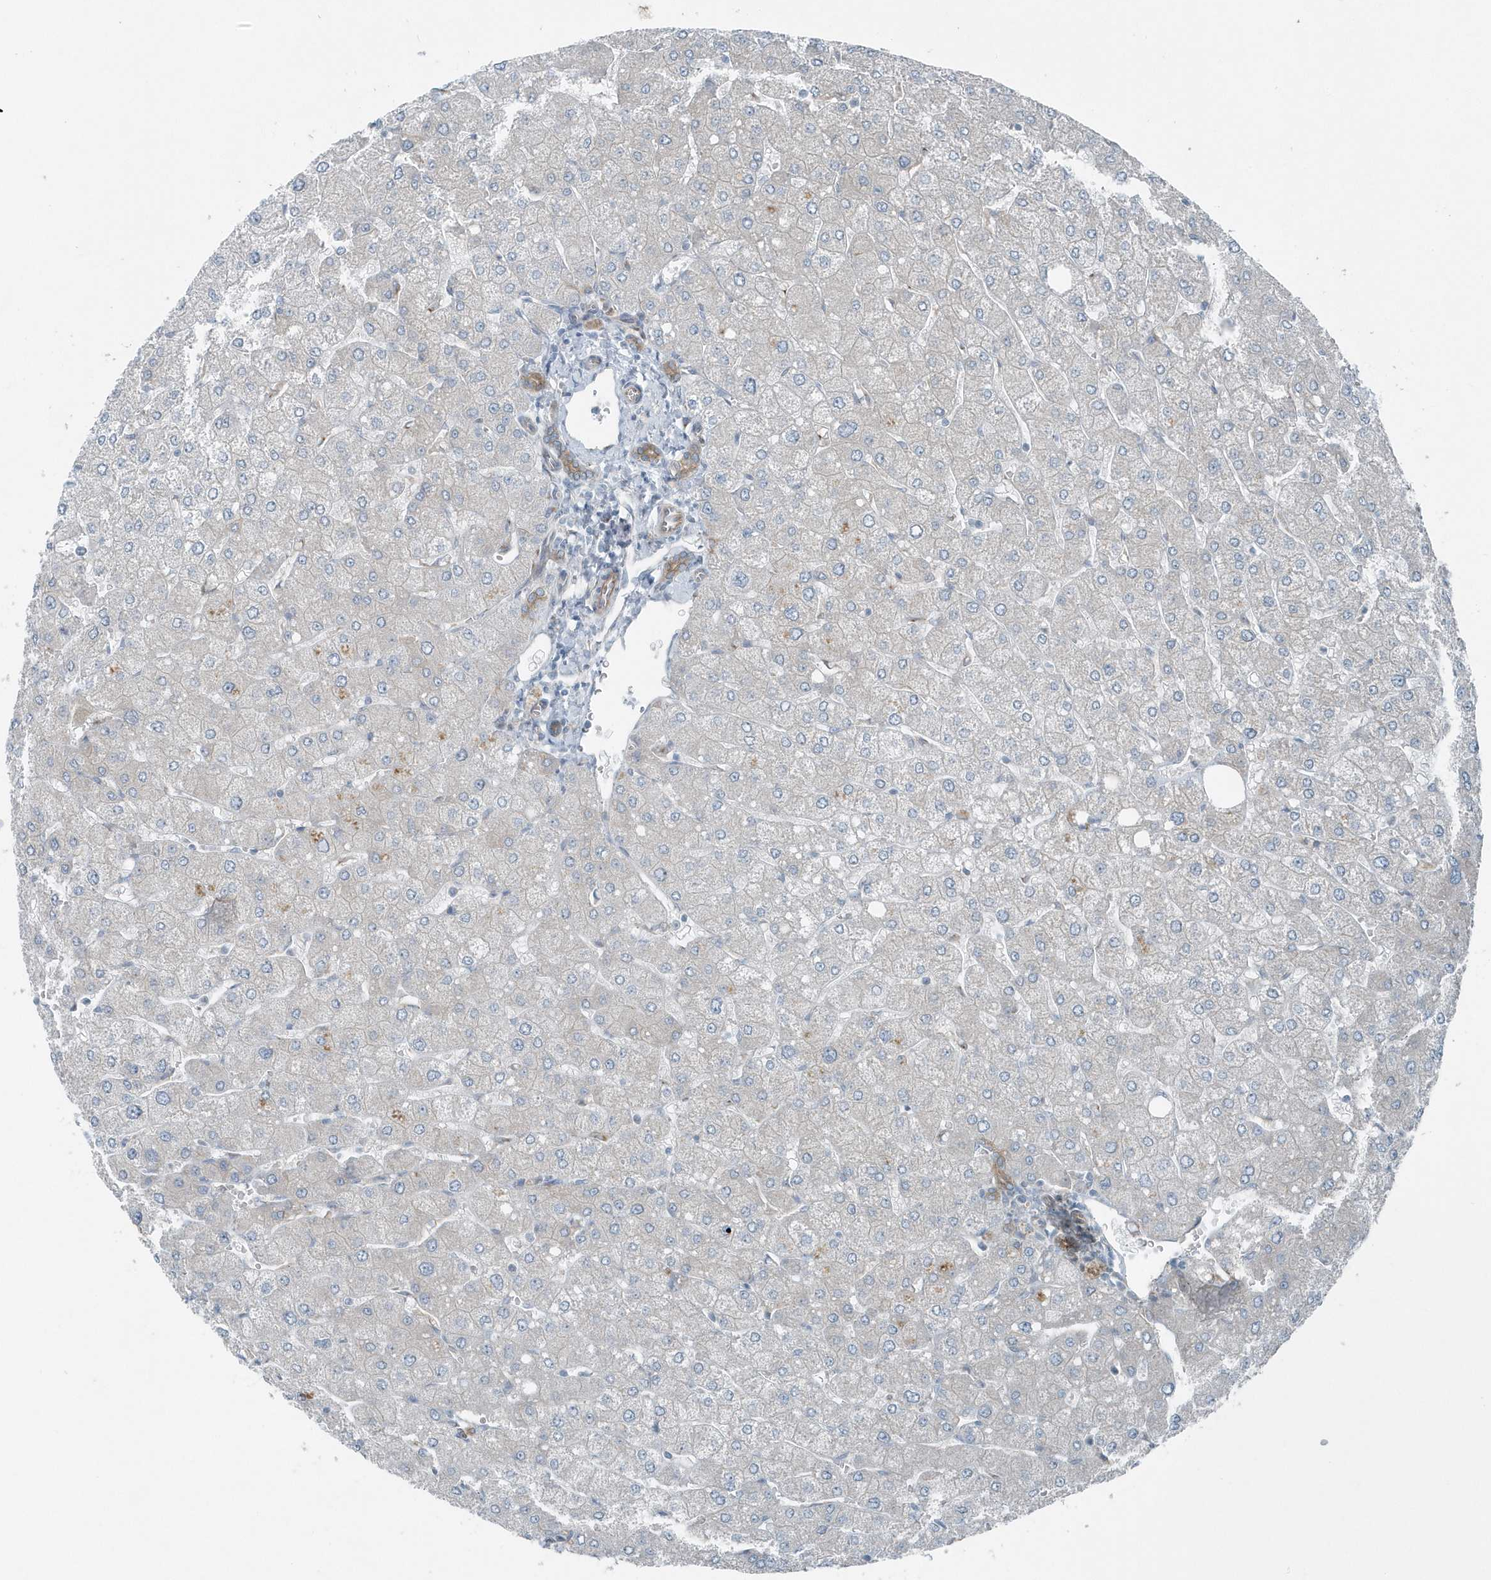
{"staining": {"intensity": "moderate", "quantity": ">75%", "location": "cytoplasmic/membranous"}, "tissue": "liver", "cell_type": "Cholangiocytes", "image_type": "normal", "snomed": [{"axis": "morphology", "description": "Normal tissue, NOS"}, {"axis": "topography", "description": "Liver"}], "caption": "Immunohistochemical staining of normal liver shows medium levels of moderate cytoplasmic/membranous staining in about >75% of cholangiocytes.", "gene": "GCC2", "patient": {"sex": "male", "age": 55}}